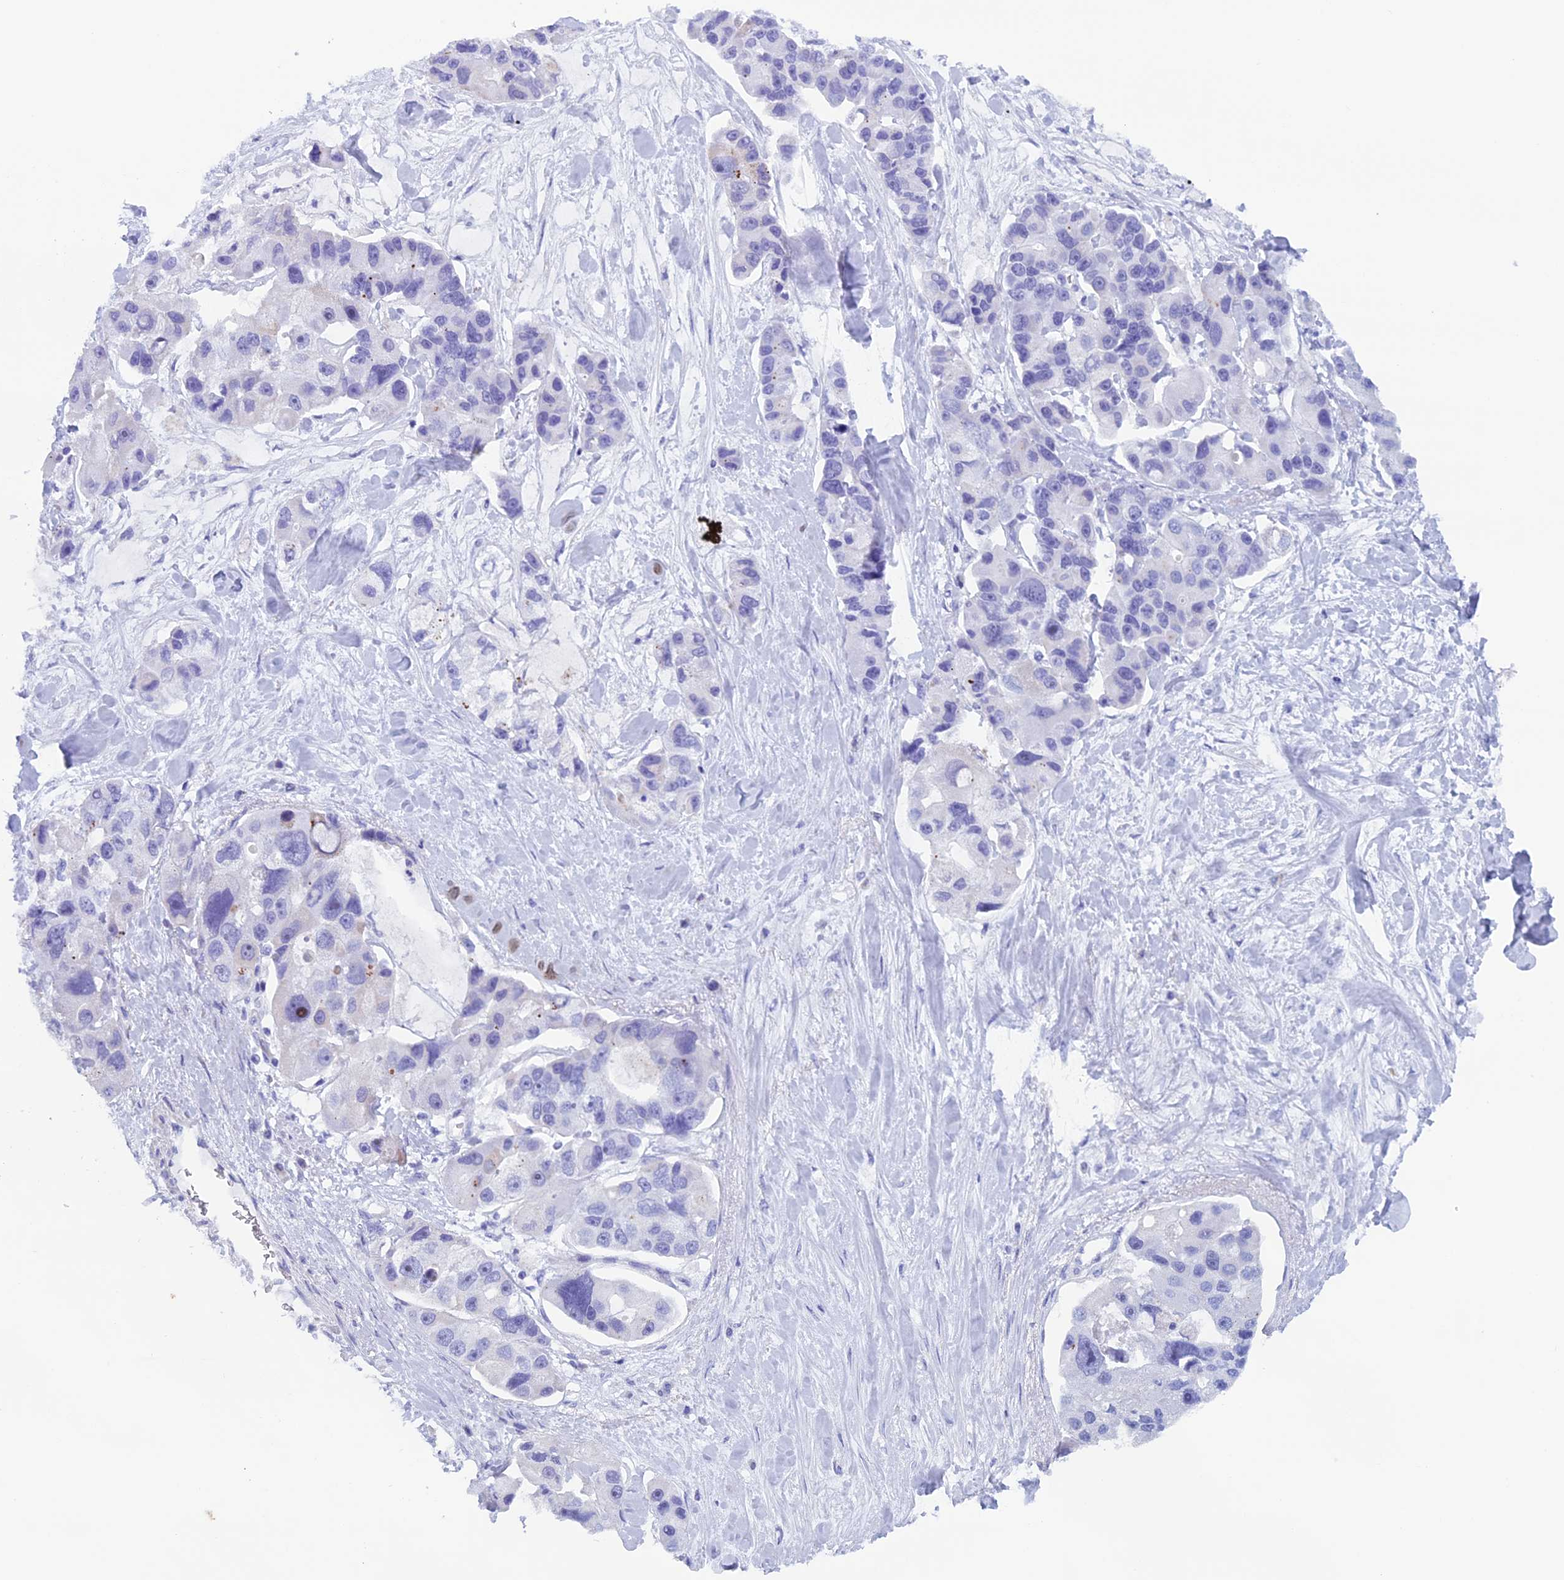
{"staining": {"intensity": "negative", "quantity": "none", "location": "none"}, "tissue": "lung cancer", "cell_type": "Tumor cells", "image_type": "cancer", "snomed": [{"axis": "morphology", "description": "Adenocarcinoma, NOS"}, {"axis": "topography", "description": "Lung"}], "caption": "Lung cancer (adenocarcinoma) was stained to show a protein in brown. There is no significant expression in tumor cells. (Immunohistochemistry, brightfield microscopy, high magnification).", "gene": "ZNF563", "patient": {"sex": "female", "age": 54}}